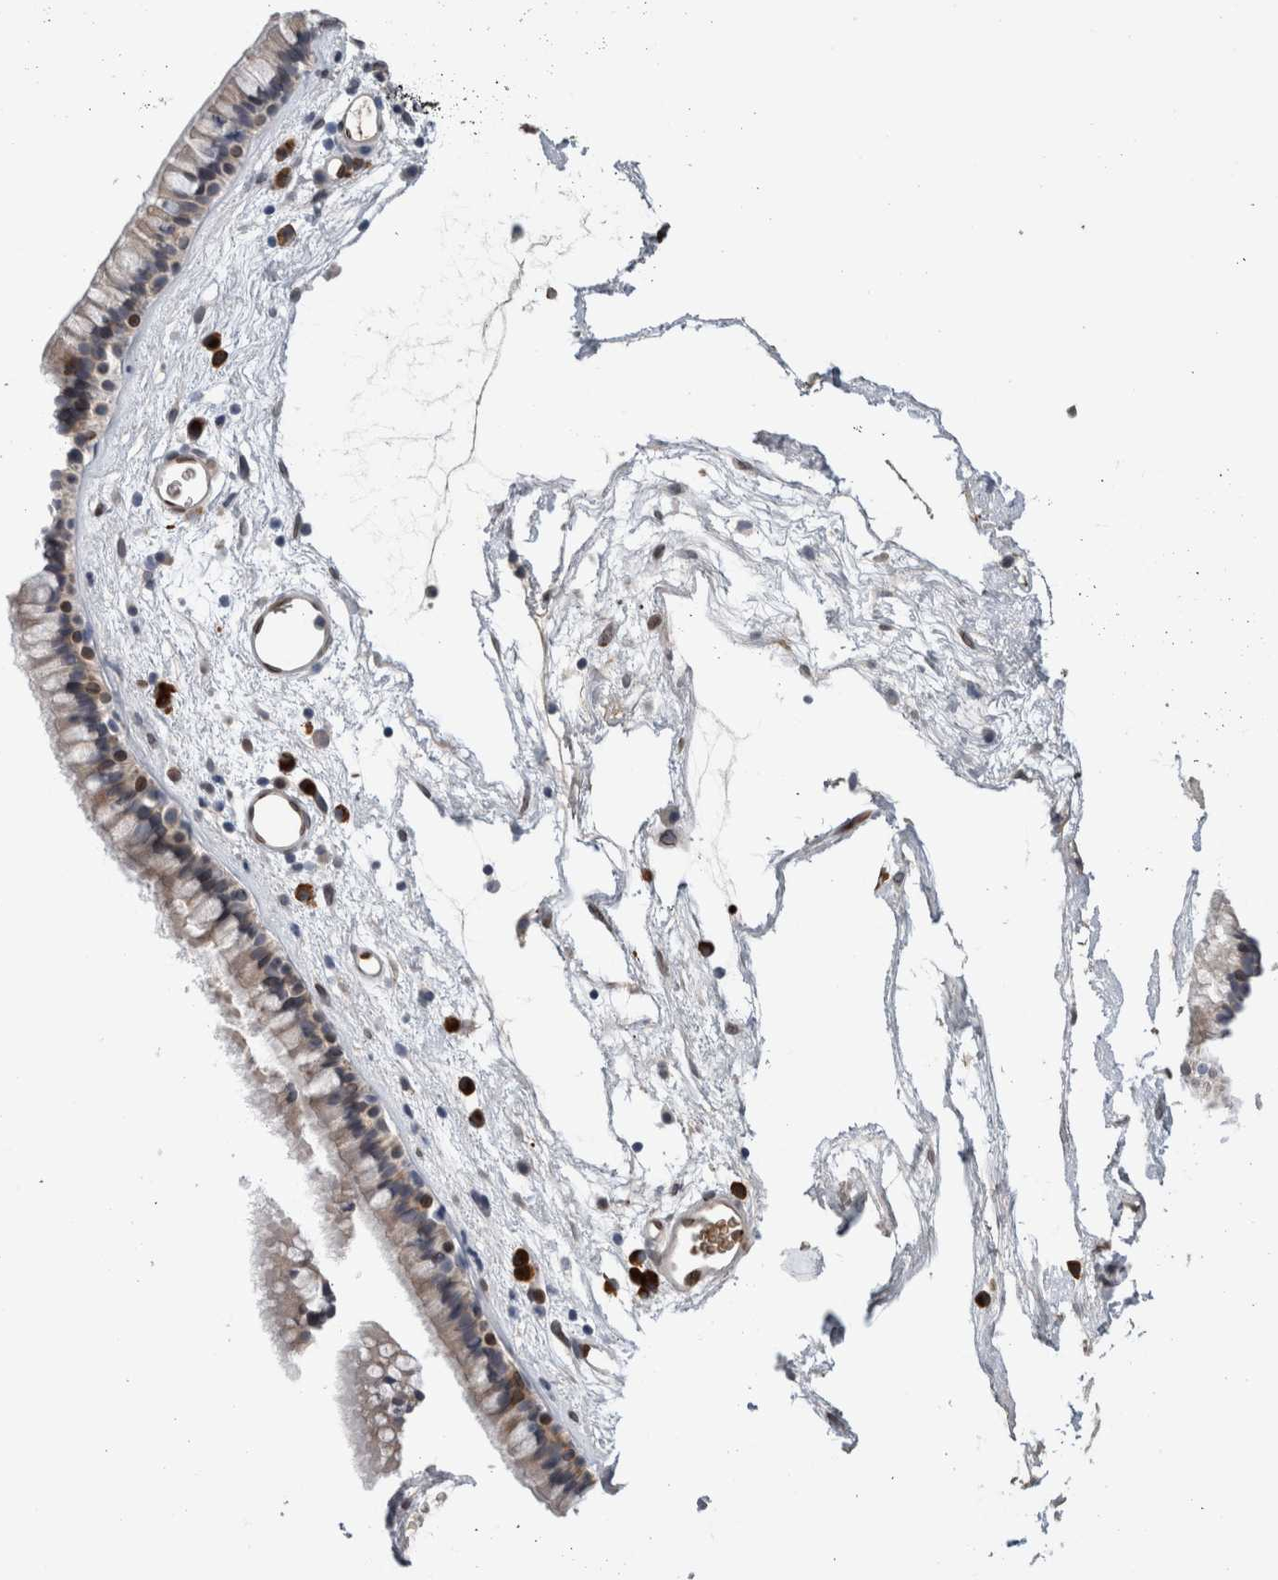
{"staining": {"intensity": "weak", "quantity": "<25%", "location": "nuclear"}, "tissue": "nasopharynx", "cell_type": "Respiratory epithelial cells", "image_type": "normal", "snomed": [{"axis": "morphology", "description": "Normal tissue, NOS"}, {"axis": "morphology", "description": "Inflammation, NOS"}, {"axis": "topography", "description": "Nasopharynx"}], "caption": "IHC histopathology image of normal nasopharynx stained for a protein (brown), which shows no positivity in respiratory epithelial cells.", "gene": "DMTN", "patient": {"sex": "male", "age": 48}}